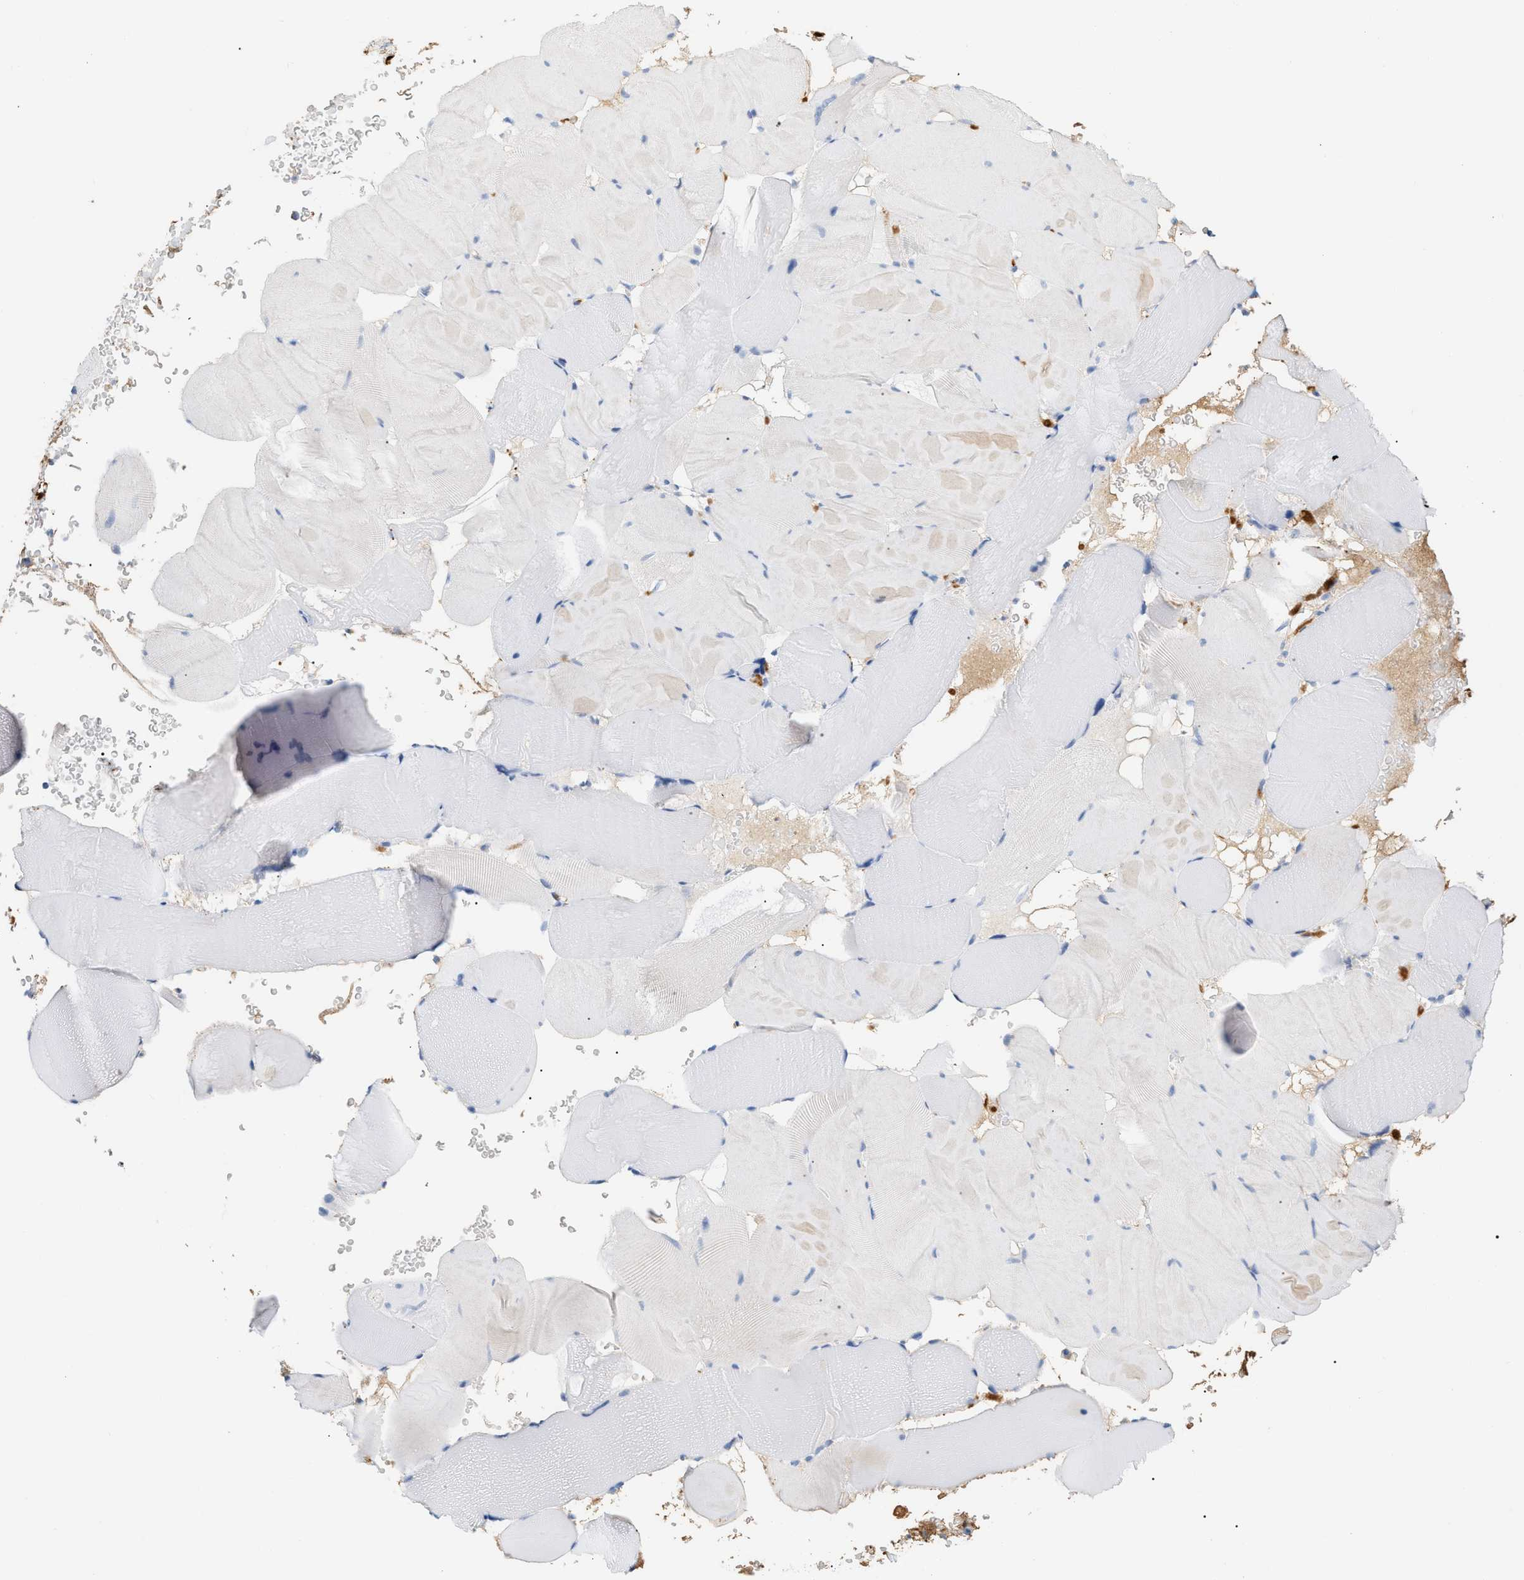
{"staining": {"intensity": "negative", "quantity": "none", "location": "none"}, "tissue": "skeletal muscle", "cell_type": "Myocytes", "image_type": "normal", "snomed": [{"axis": "morphology", "description": "Normal tissue, NOS"}, {"axis": "topography", "description": "Skeletal muscle"}], "caption": "High magnification brightfield microscopy of unremarkable skeletal muscle stained with DAB (brown) and counterstained with hematoxylin (blue): myocytes show no significant staining. (DAB (3,3'-diaminobenzidine) immunohistochemistry (IHC) visualized using brightfield microscopy, high magnification).", "gene": "CFH", "patient": {"sex": "male", "age": 62}}